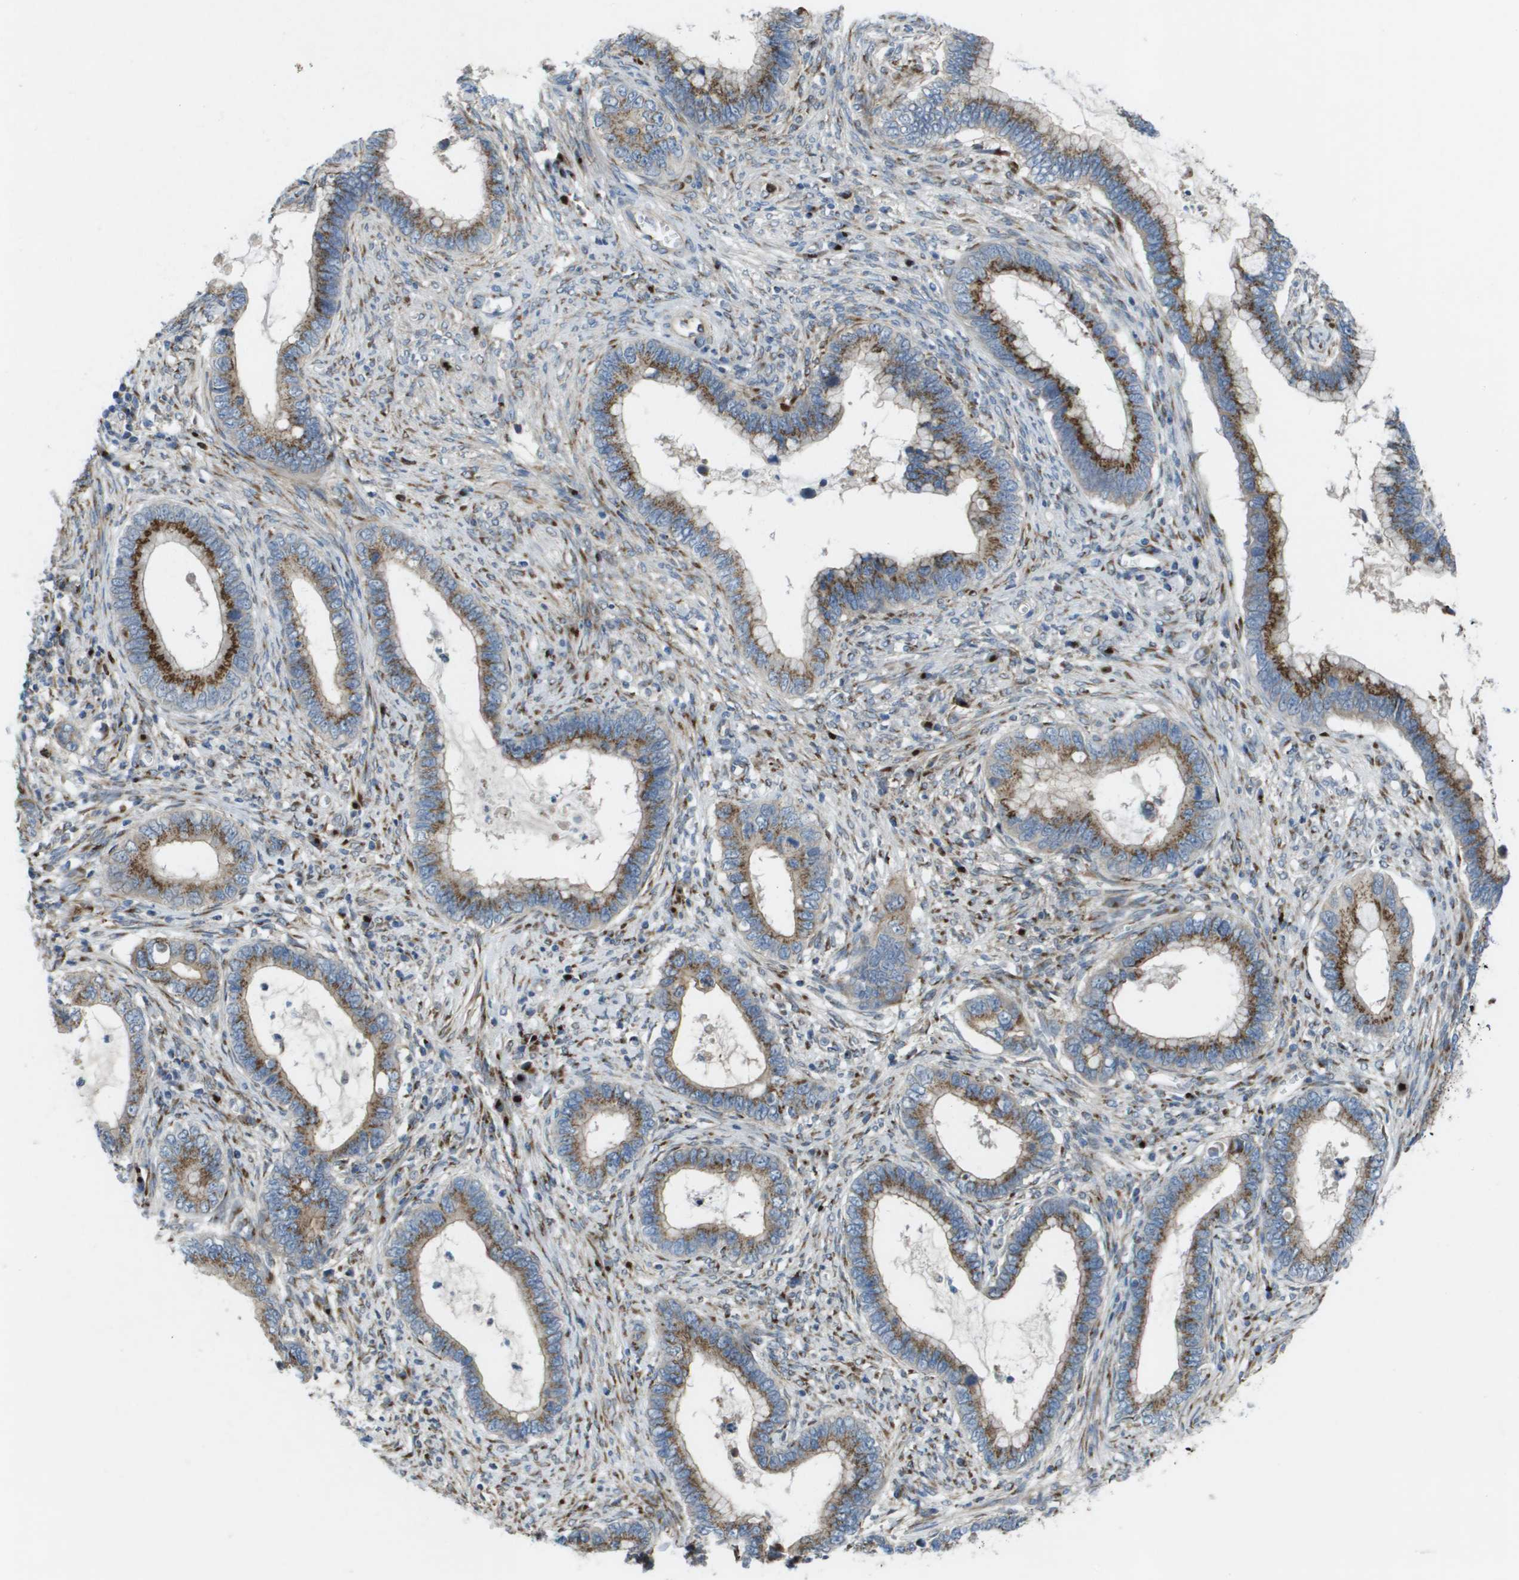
{"staining": {"intensity": "strong", "quantity": ">75%", "location": "cytoplasmic/membranous"}, "tissue": "cervical cancer", "cell_type": "Tumor cells", "image_type": "cancer", "snomed": [{"axis": "morphology", "description": "Adenocarcinoma, NOS"}, {"axis": "topography", "description": "Cervix"}], "caption": "A brown stain highlights strong cytoplasmic/membranous expression of a protein in cervical cancer tumor cells.", "gene": "QSOX2", "patient": {"sex": "female", "age": 44}}